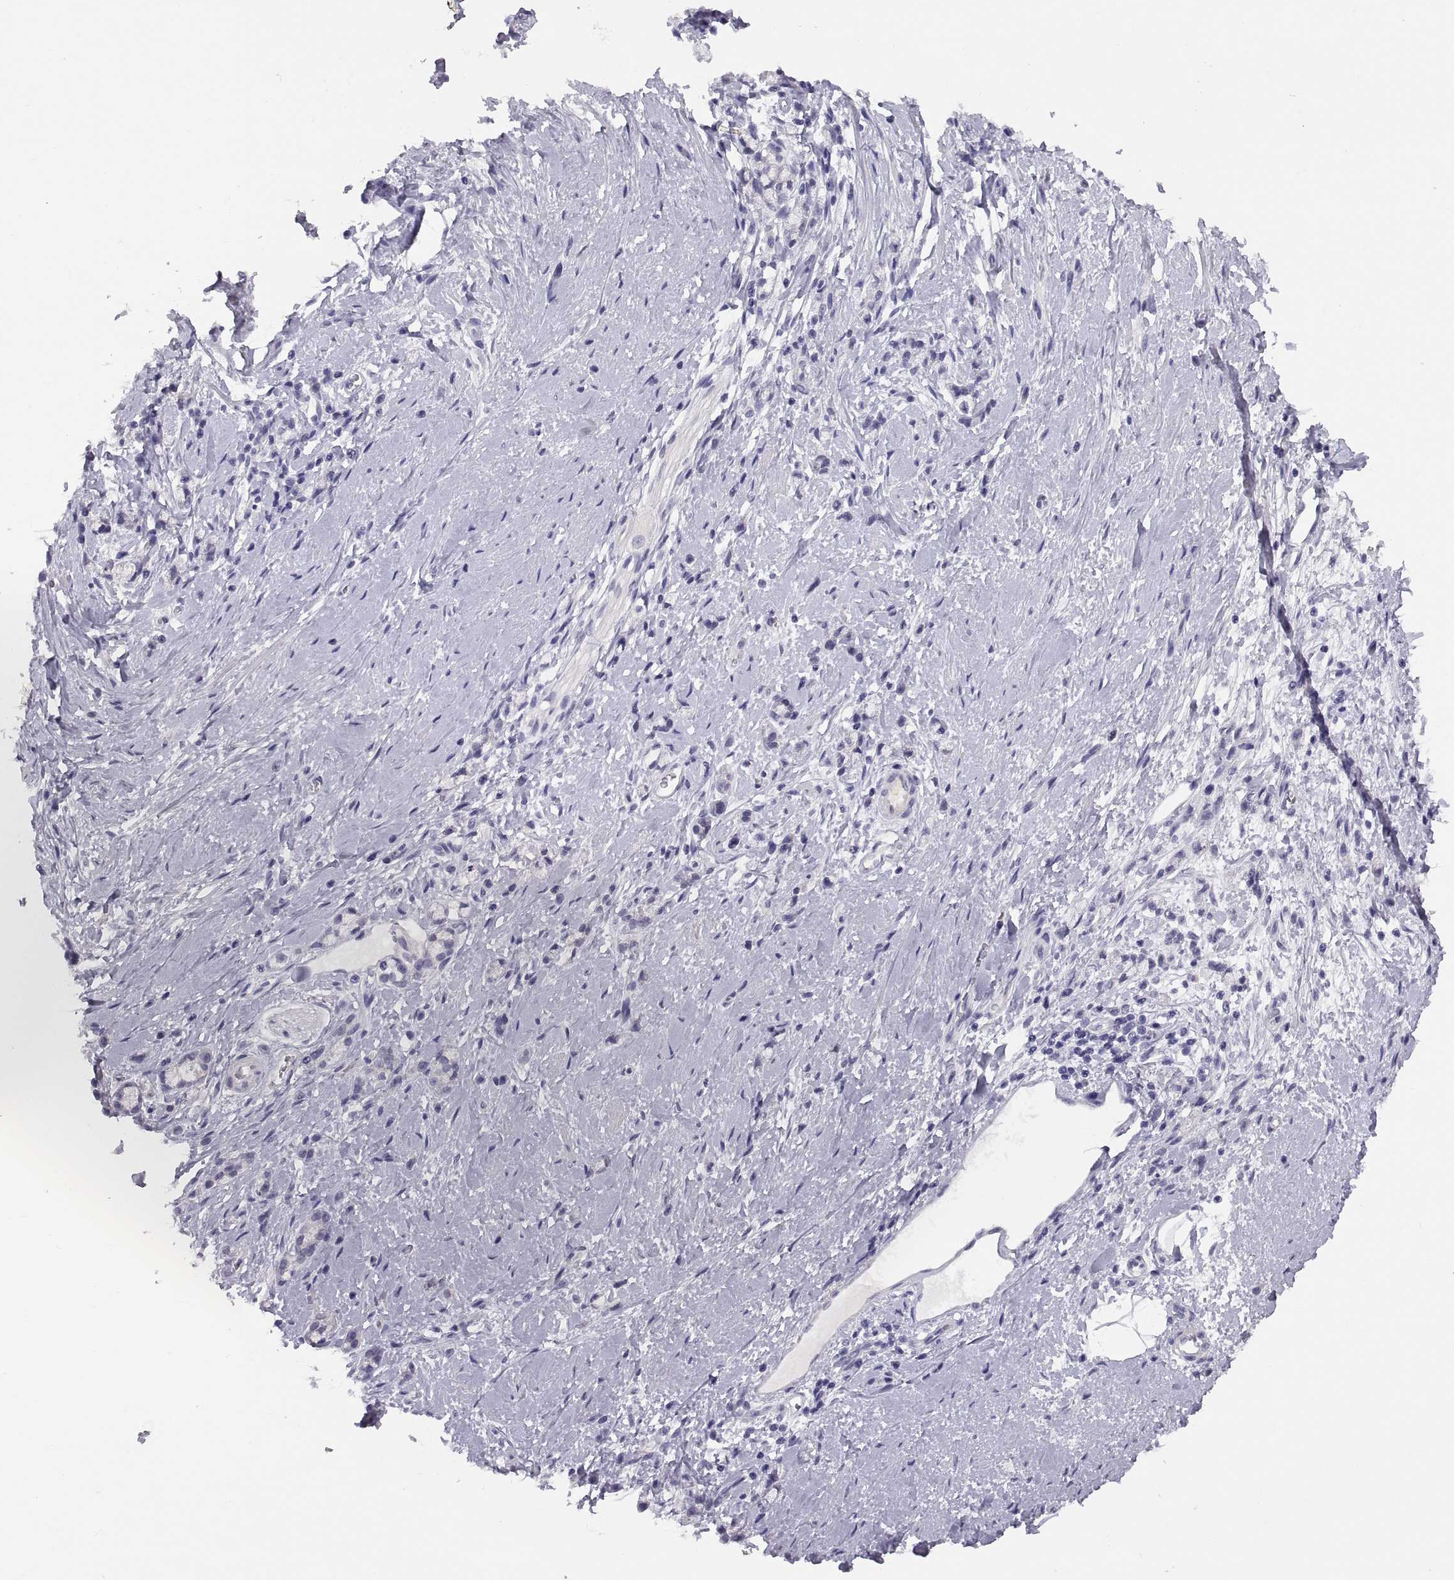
{"staining": {"intensity": "negative", "quantity": "none", "location": "none"}, "tissue": "stomach cancer", "cell_type": "Tumor cells", "image_type": "cancer", "snomed": [{"axis": "morphology", "description": "Adenocarcinoma, NOS"}, {"axis": "topography", "description": "Stomach"}], "caption": "IHC of stomach cancer (adenocarcinoma) shows no expression in tumor cells.", "gene": "STRC", "patient": {"sex": "male", "age": 58}}